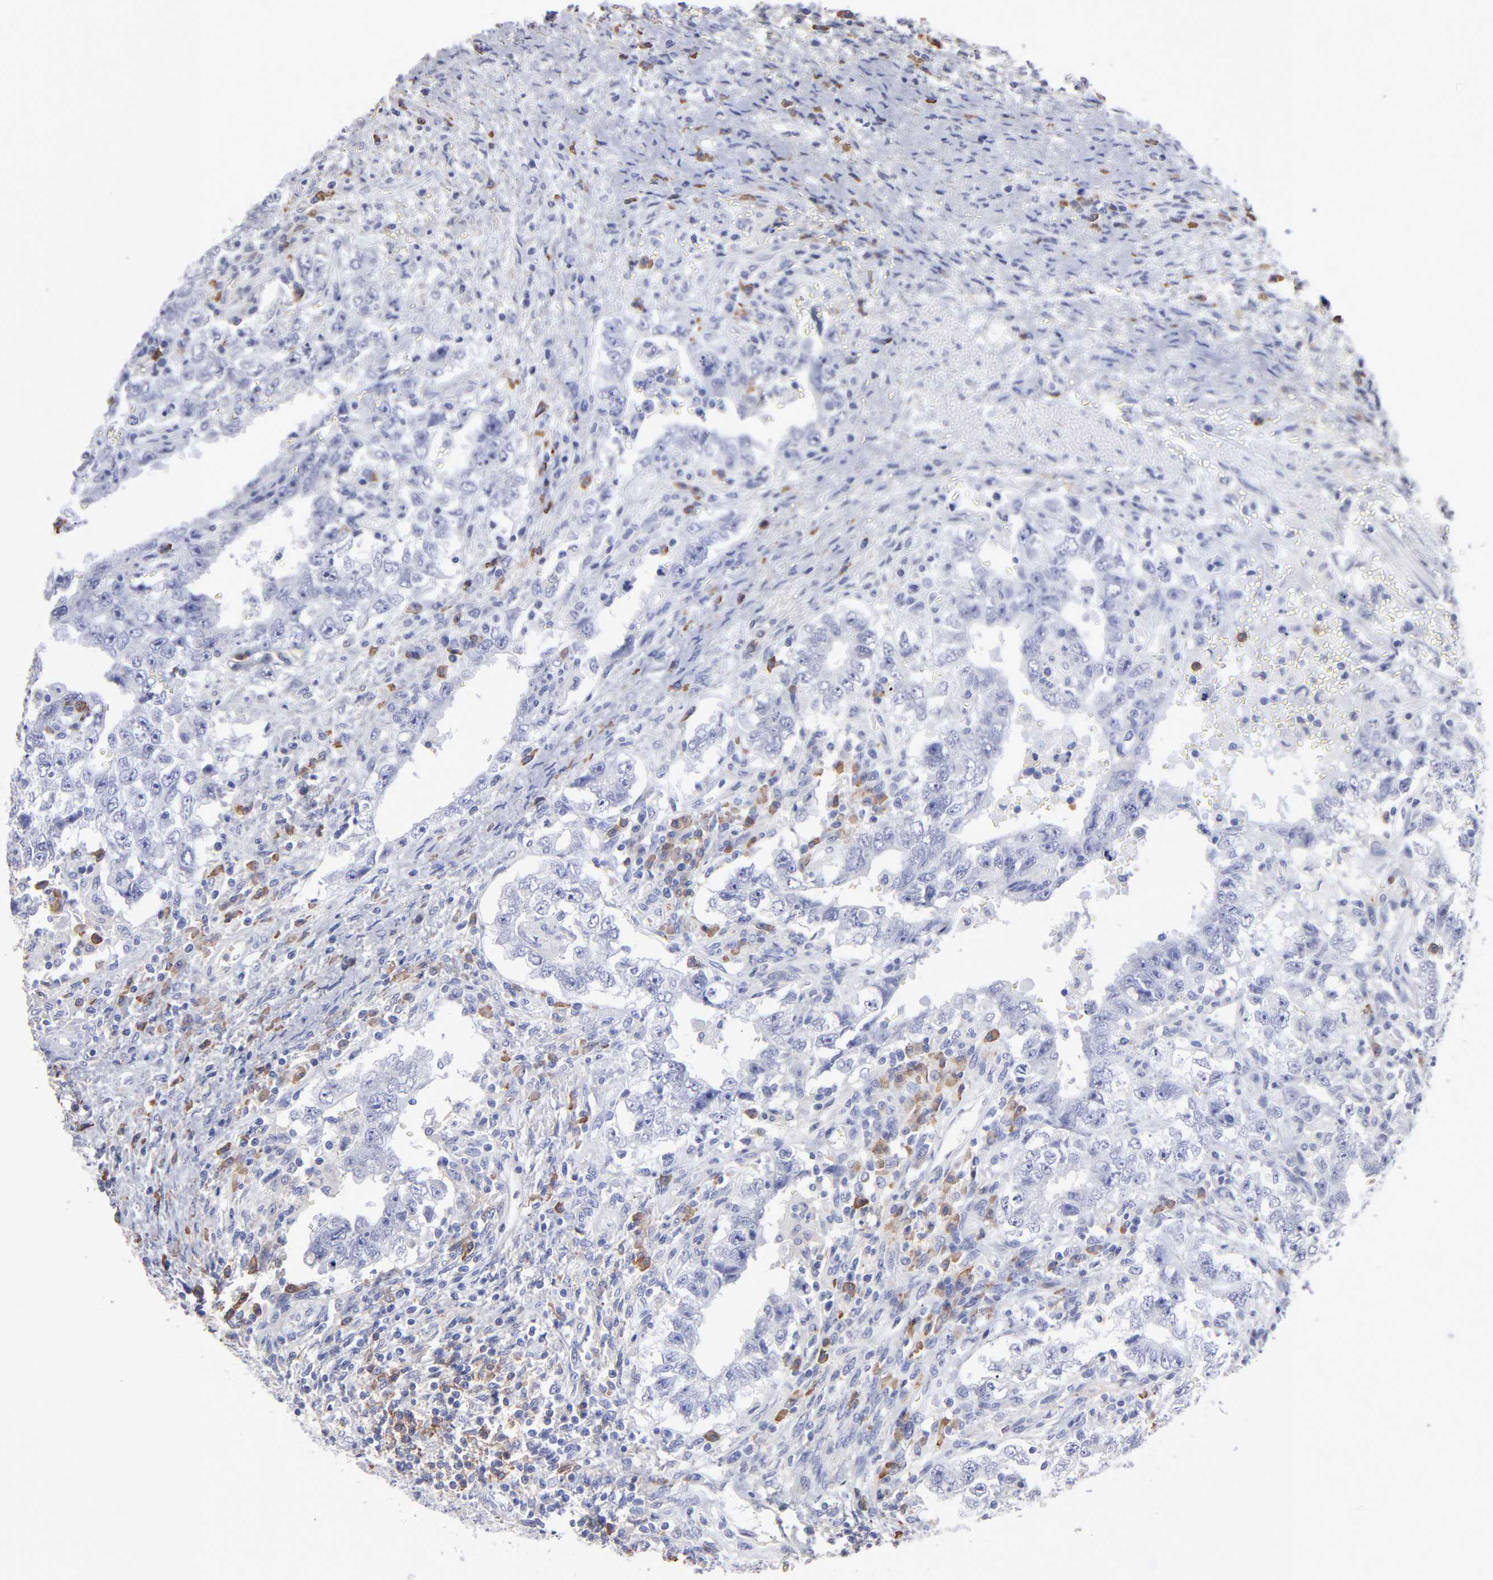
{"staining": {"intensity": "negative", "quantity": "none", "location": "none"}, "tissue": "testis cancer", "cell_type": "Tumor cells", "image_type": "cancer", "snomed": [{"axis": "morphology", "description": "Carcinoma, Embryonal, NOS"}, {"axis": "topography", "description": "Testis"}], "caption": "DAB immunohistochemical staining of human testis cancer shows no significant staining in tumor cells.", "gene": "LAT2", "patient": {"sex": "male", "age": 26}}